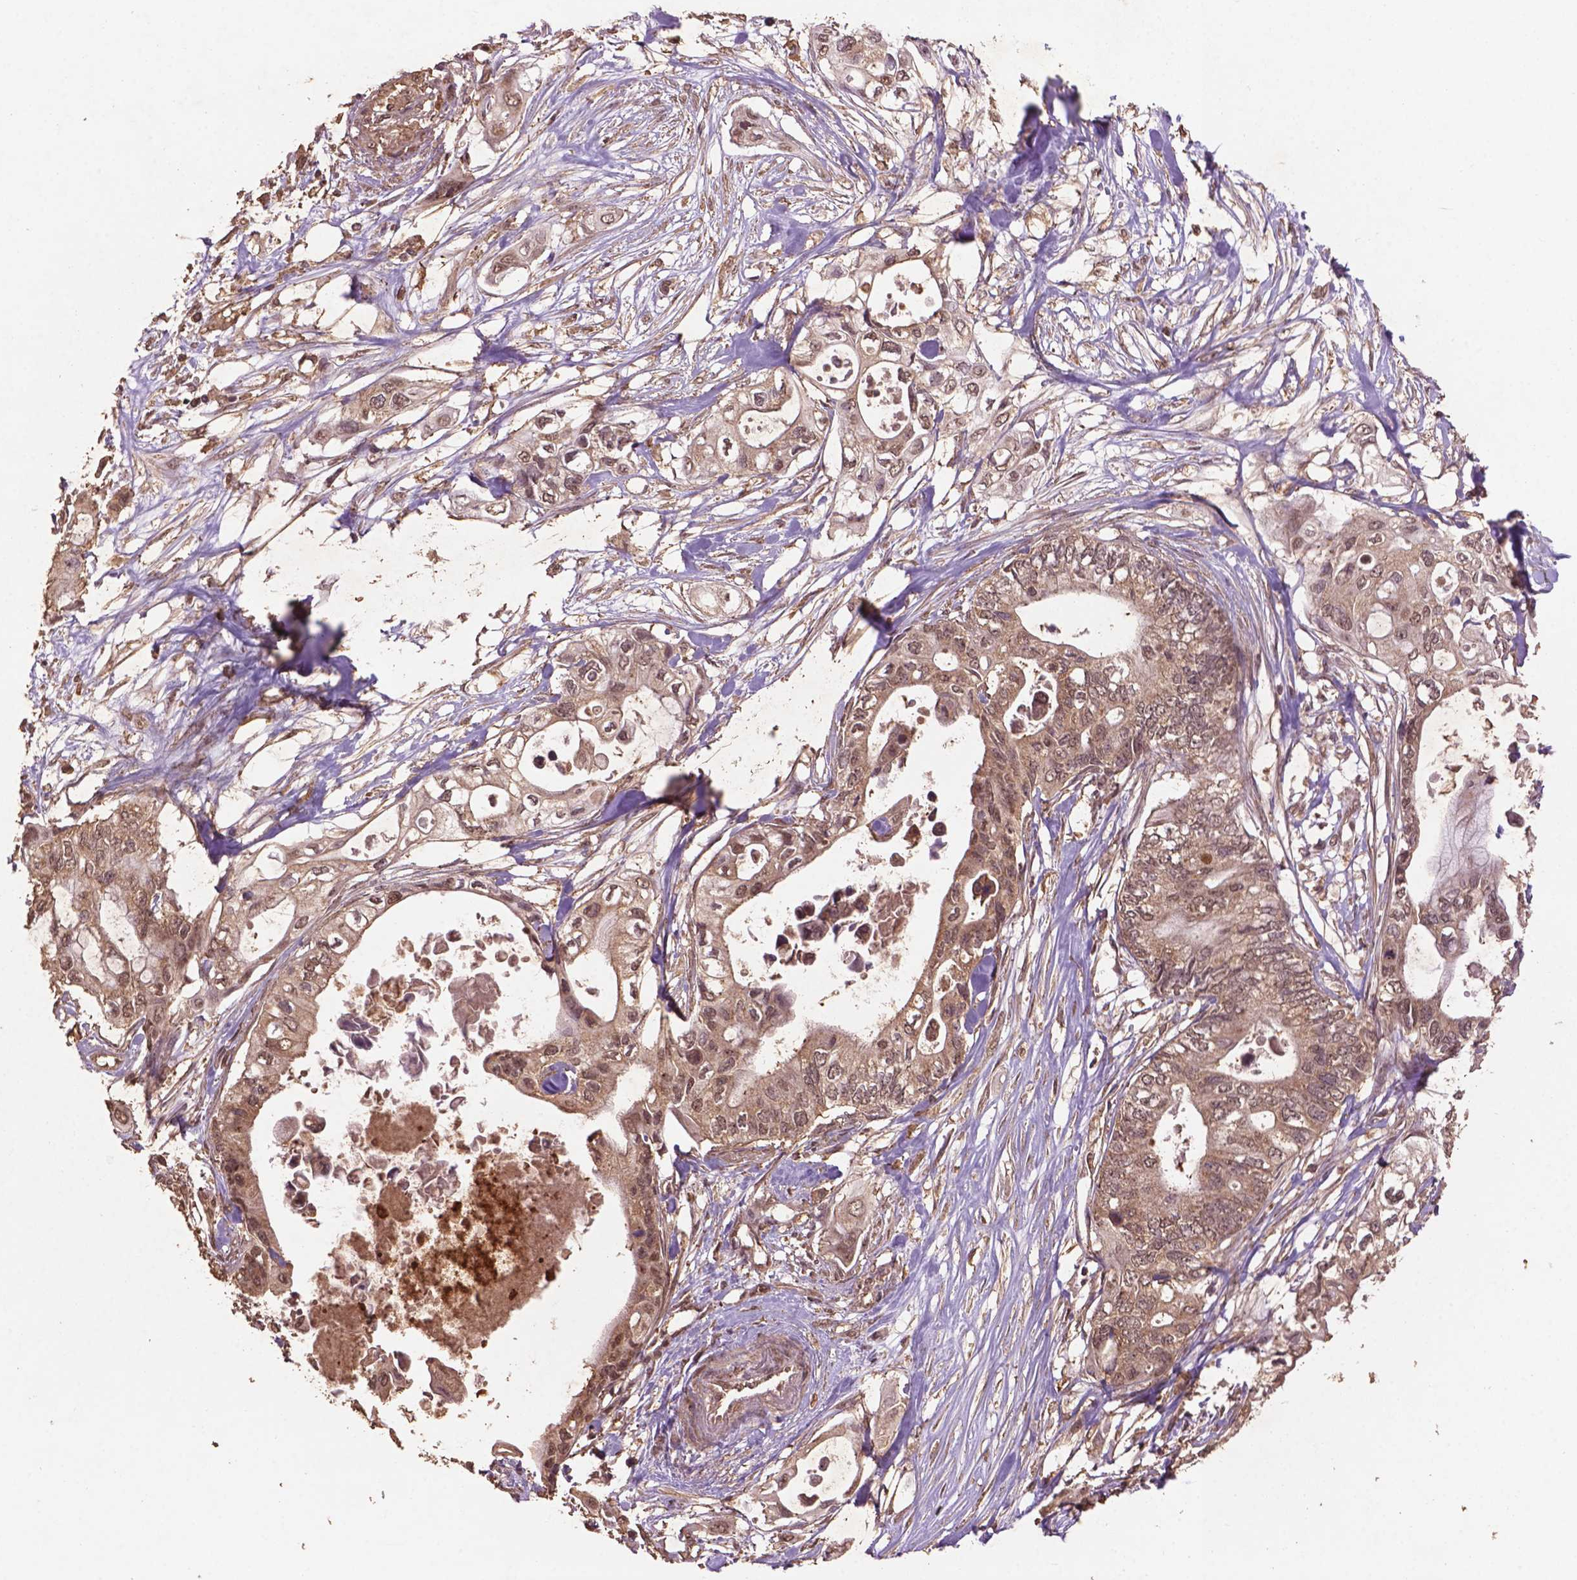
{"staining": {"intensity": "weak", "quantity": "25%-75%", "location": "cytoplasmic/membranous"}, "tissue": "pancreatic cancer", "cell_type": "Tumor cells", "image_type": "cancer", "snomed": [{"axis": "morphology", "description": "Adenocarcinoma, NOS"}, {"axis": "topography", "description": "Pancreas"}], "caption": "Pancreatic cancer (adenocarcinoma) stained with DAB (3,3'-diaminobenzidine) IHC reveals low levels of weak cytoplasmic/membranous expression in about 25%-75% of tumor cells.", "gene": "BABAM1", "patient": {"sex": "female", "age": 63}}